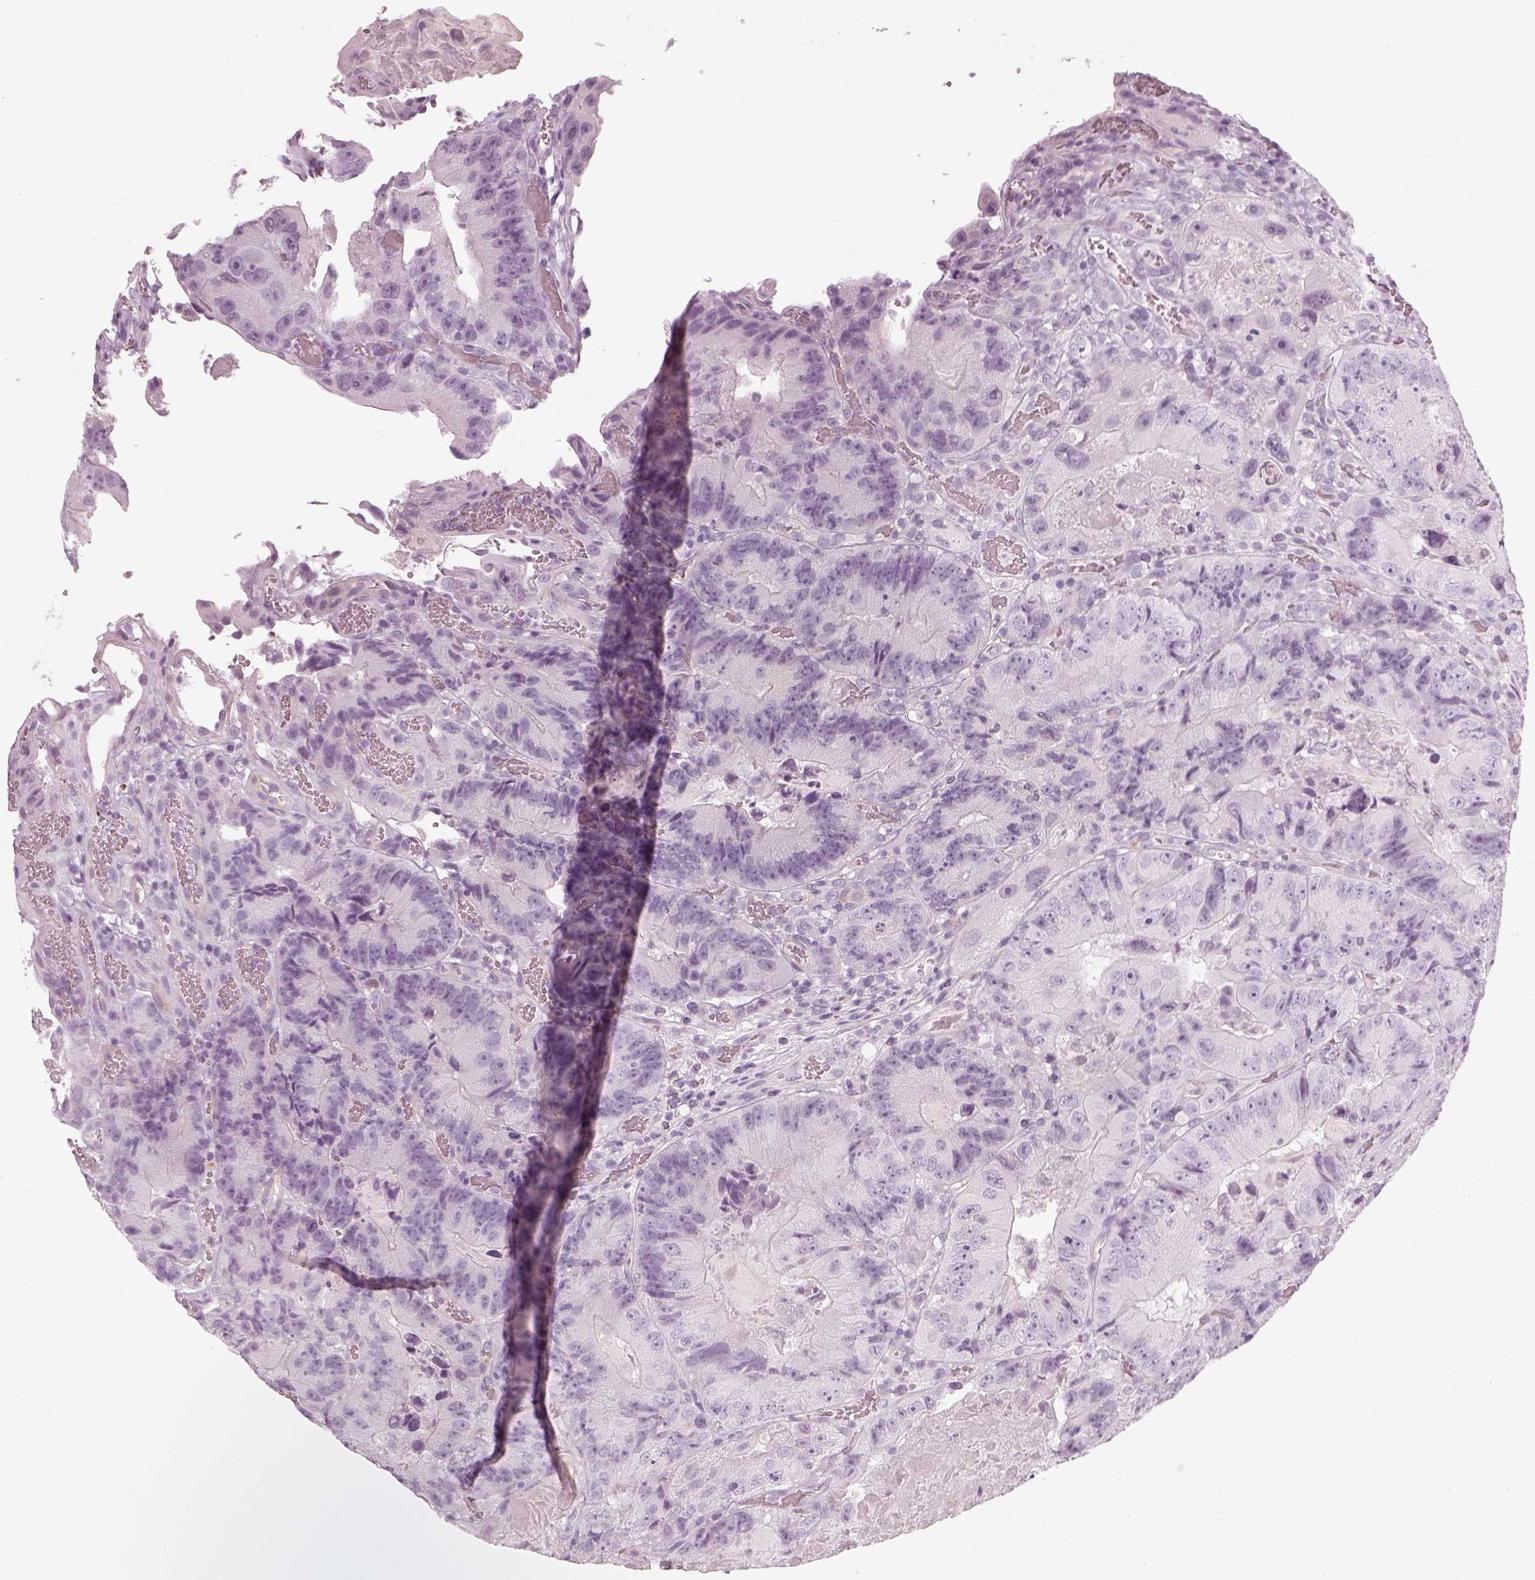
{"staining": {"intensity": "negative", "quantity": "none", "location": "none"}, "tissue": "colorectal cancer", "cell_type": "Tumor cells", "image_type": "cancer", "snomed": [{"axis": "morphology", "description": "Adenocarcinoma, NOS"}, {"axis": "topography", "description": "Colon"}], "caption": "An immunohistochemistry photomicrograph of colorectal cancer (adenocarcinoma) is shown. There is no staining in tumor cells of colorectal cancer (adenocarcinoma).", "gene": "GAS2L2", "patient": {"sex": "female", "age": 86}}